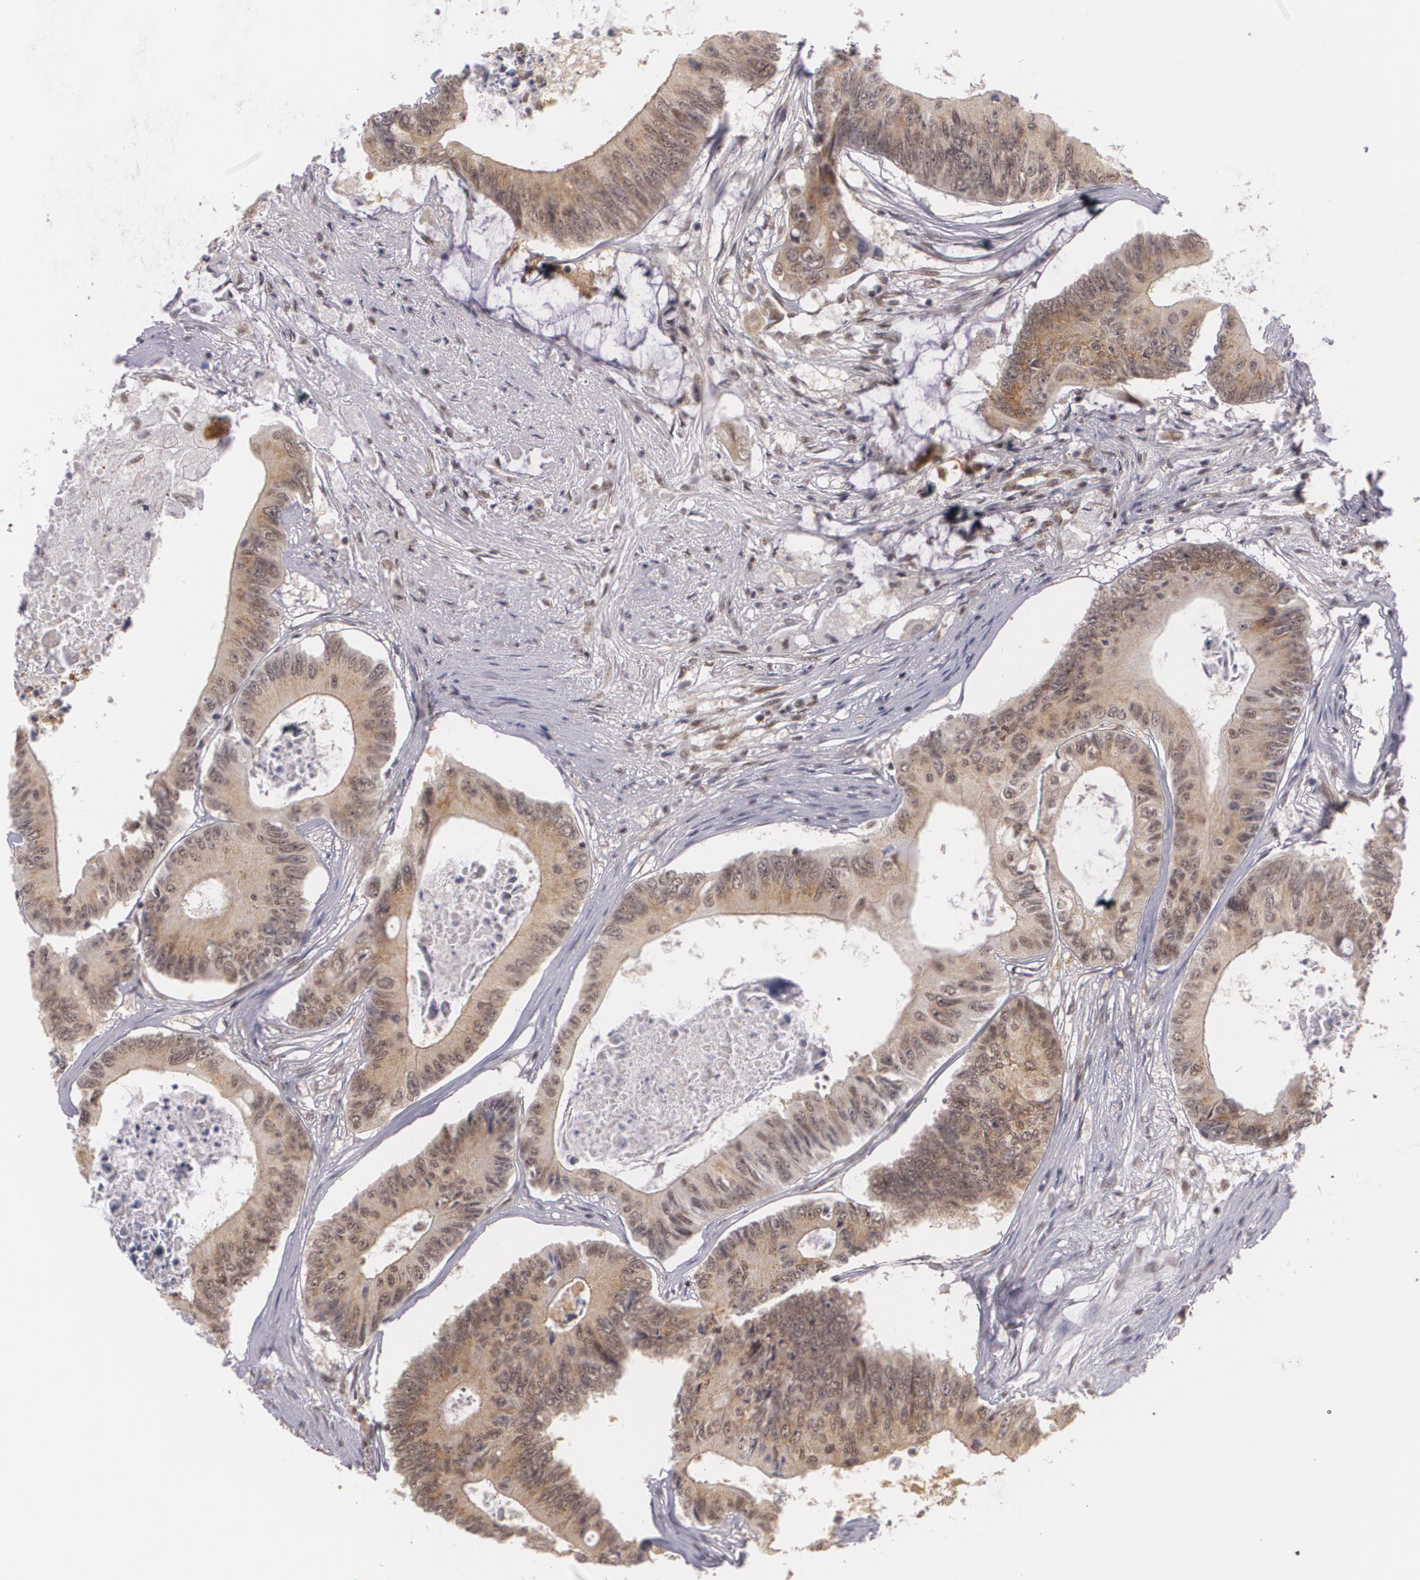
{"staining": {"intensity": "weak", "quantity": ">75%", "location": "cytoplasmic/membranous,nuclear"}, "tissue": "colorectal cancer", "cell_type": "Tumor cells", "image_type": "cancer", "snomed": [{"axis": "morphology", "description": "Adenocarcinoma, NOS"}, {"axis": "topography", "description": "Colon"}], "caption": "An immunohistochemistry (IHC) micrograph of tumor tissue is shown. Protein staining in brown shows weak cytoplasmic/membranous and nuclear positivity in colorectal cancer within tumor cells. The staining was performed using DAB (3,3'-diaminobenzidine), with brown indicating positive protein expression. Nuclei are stained blue with hematoxylin.", "gene": "ALX1", "patient": {"sex": "male", "age": 65}}